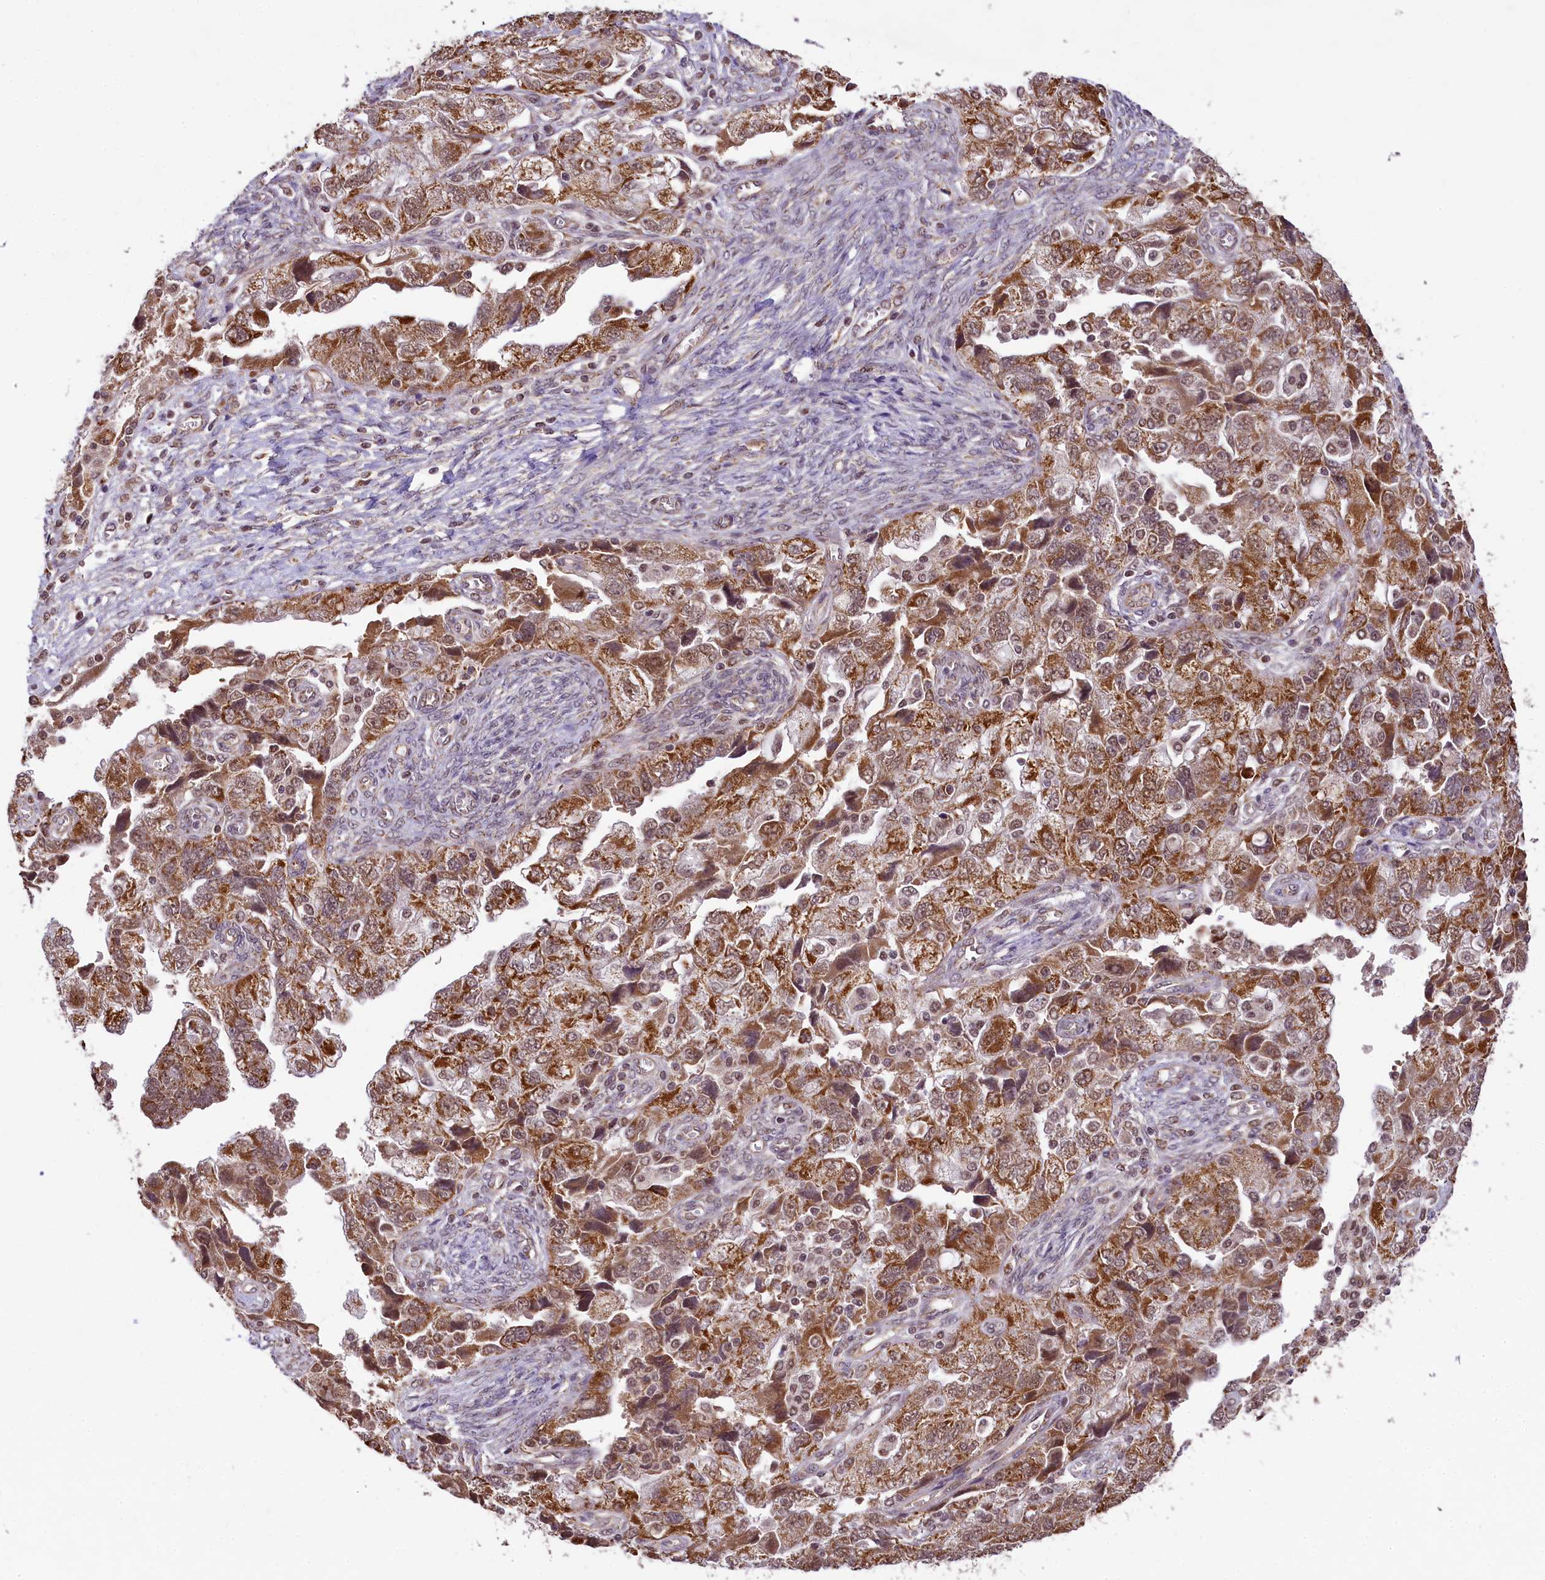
{"staining": {"intensity": "strong", "quantity": ">75%", "location": "cytoplasmic/membranous"}, "tissue": "ovarian cancer", "cell_type": "Tumor cells", "image_type": "cancer", "snomed": [{"axis": "morphology", "description": "Carcinoma, NOS"}, {"axis": "morphology", "description": "Cystadenocarcinoma, serous, NOS"}, {"axis": "topography", "description": "Ovary"}], "caption": "Immunohistochemistry (DAB) staining of human ovarian cancer shows strong cytoplasmic/membranous protein staining in approximately >75% of tumor cells.", "gene": "PAF1", "patient": {"sex": "female", "age": 69}}